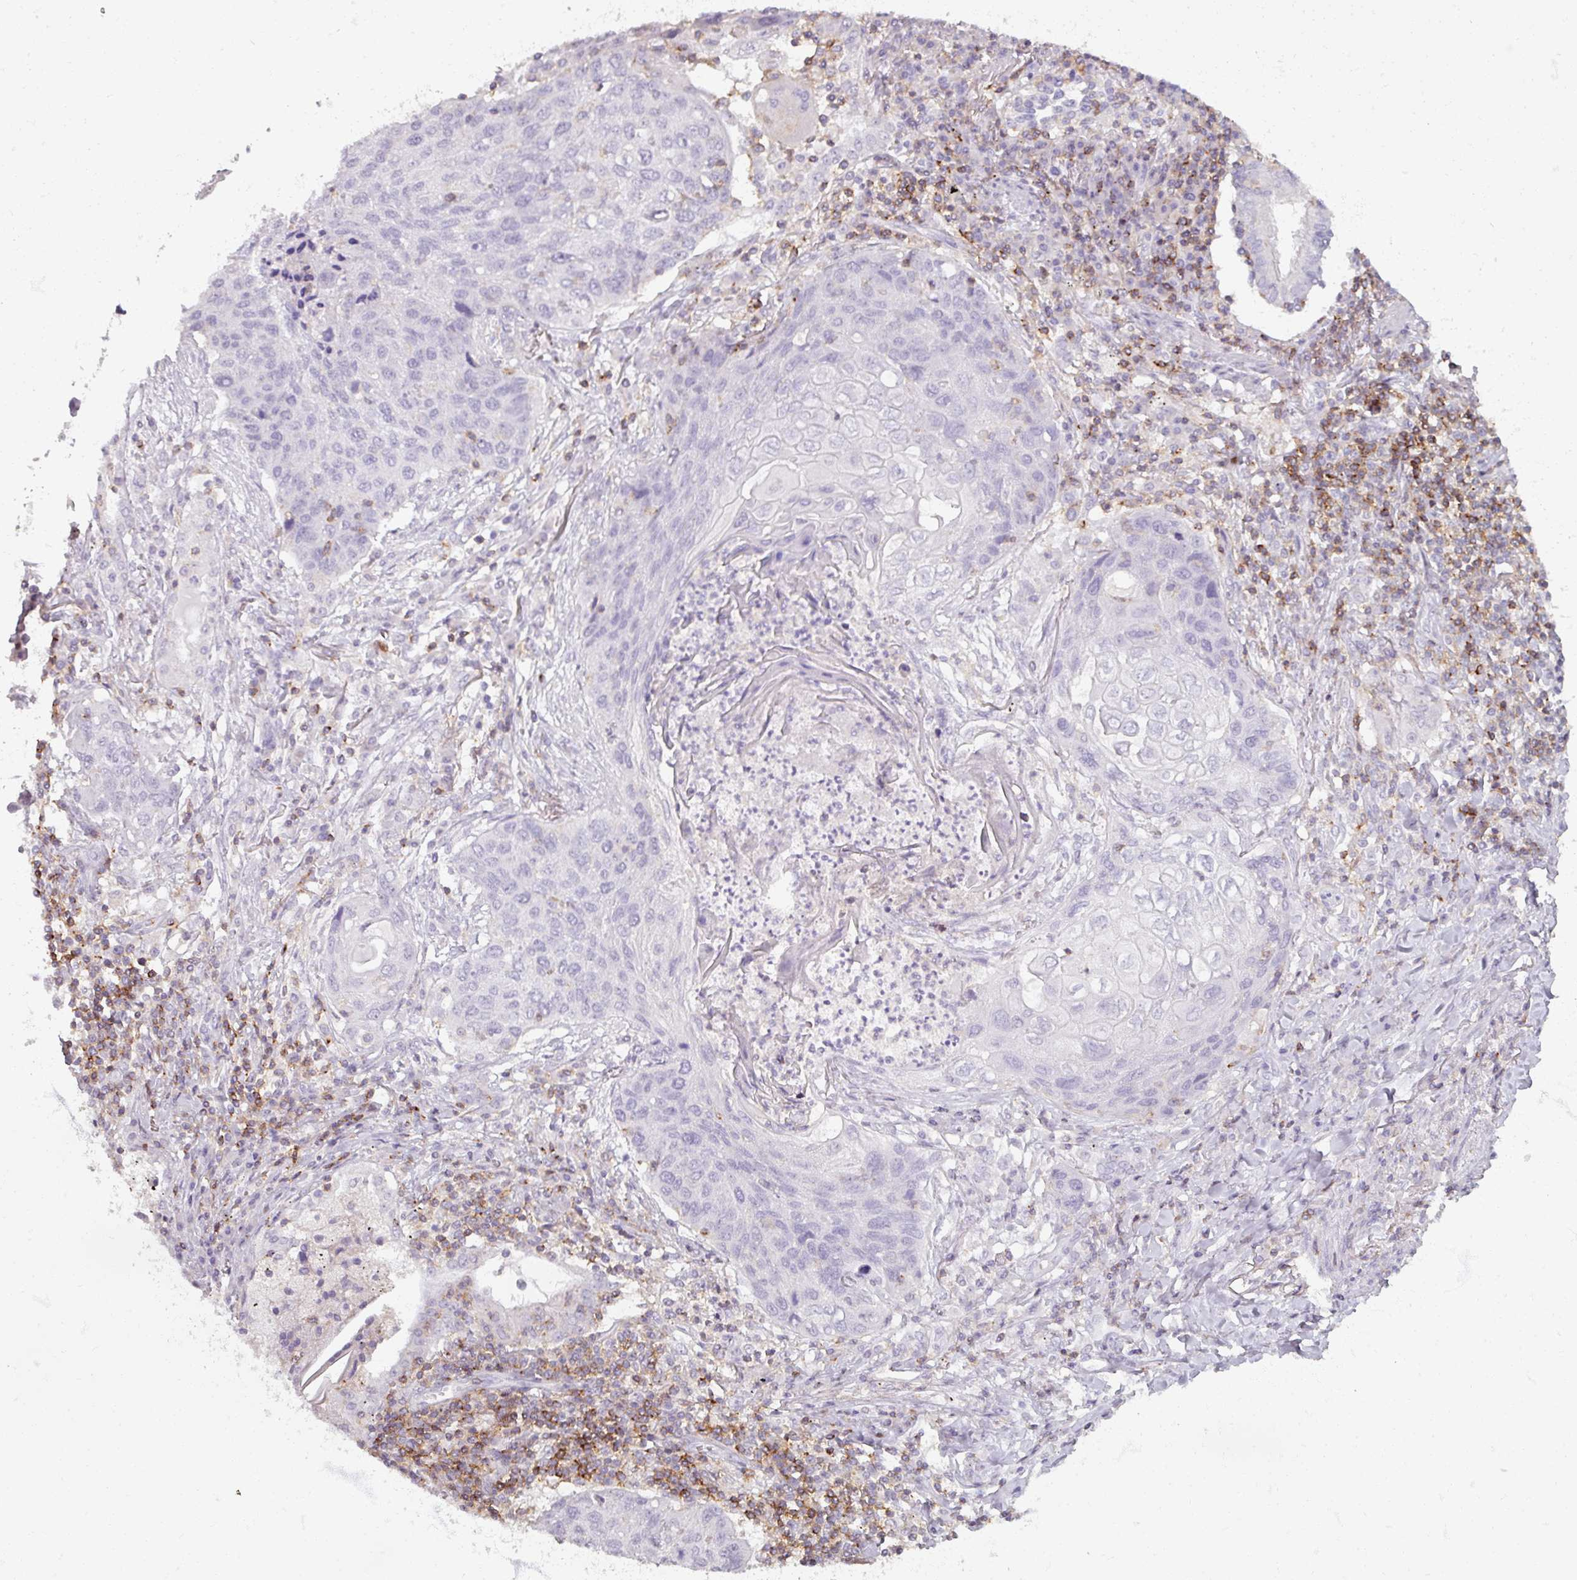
{"staining": {"intensity": "negative", "quantity": "none", "location": "none"}, "tissue": "lung cancer", "cell_type": "Tumor cells", "image_type": "cancer", "snomed": [{"axis": "morphology", "description": "Squamous cell carcinoma, NOS"}, {"axis": "topography", "description": "Lung"}], "caption": "Human squamous cell carcinoma (lung) stained for a protein using immunohistochemistry (IHC) displays no positivity in tumor cells.", "gene": "PTPRC", "patient": {"sex": "female", "age": 63}}